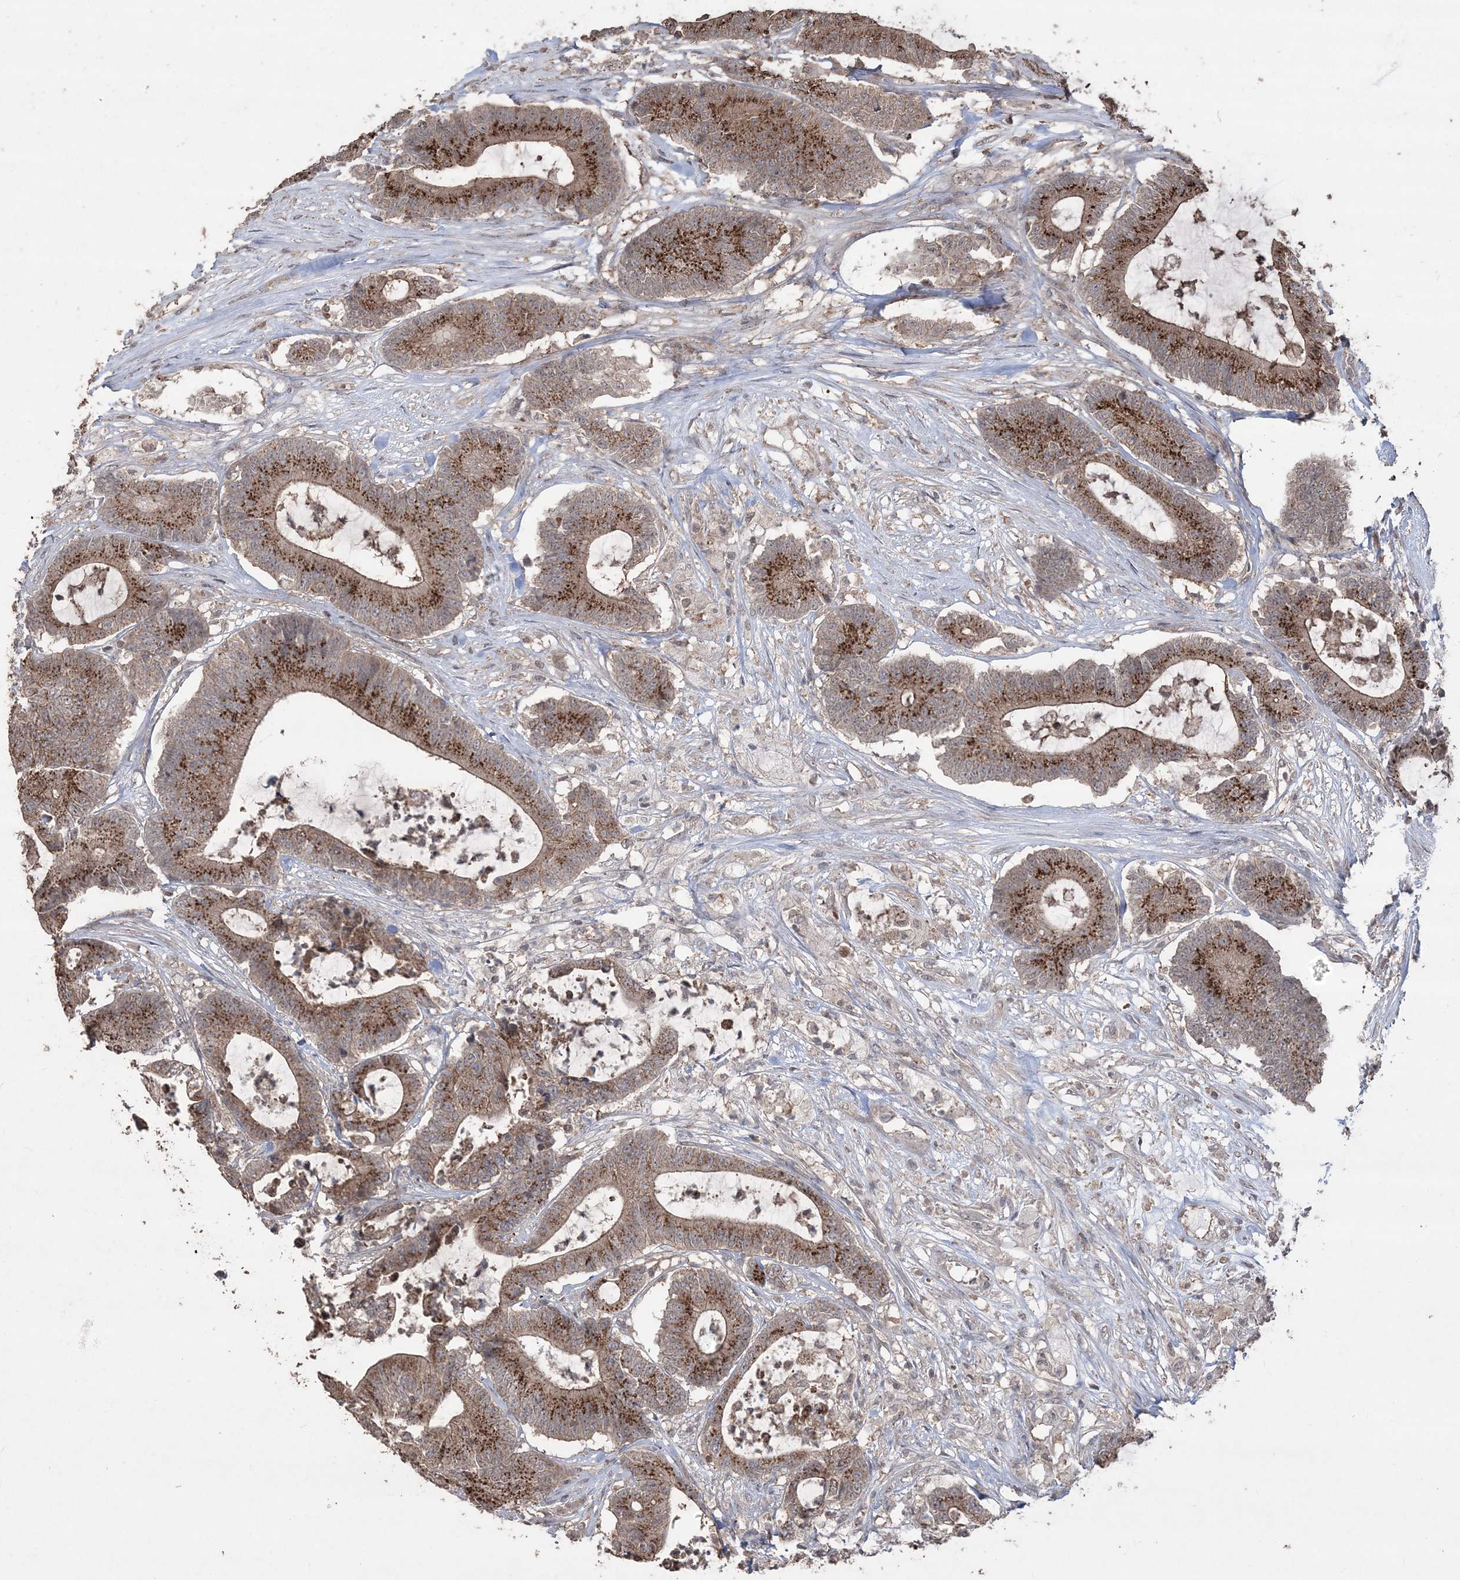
{"staining": {"intensity": "strong", "quantity": "25%-75%", "location": "cytoplasmic/membranous"}, "tissue": "colorectal cancer", "cell_type": "Tumor cells", "image_type": "cancer", "snomed": [{"axis": "morphology", "description": "Adenocarcinoma, NOS"}, {"axis": "topography", "description": "Colon"}], "caption": "High-magnification brightfield microscopy of colorectal cancer (adenocarcinoma) stained with DAB (brown) and counterstained with hematoxylin (blue). tumor cells exhibit strong cytoplasmic/membranous expression is seen in about25%-75% of cells.", "gene": "EHHADH", "patient": {"sex": "female", "age": 84}}